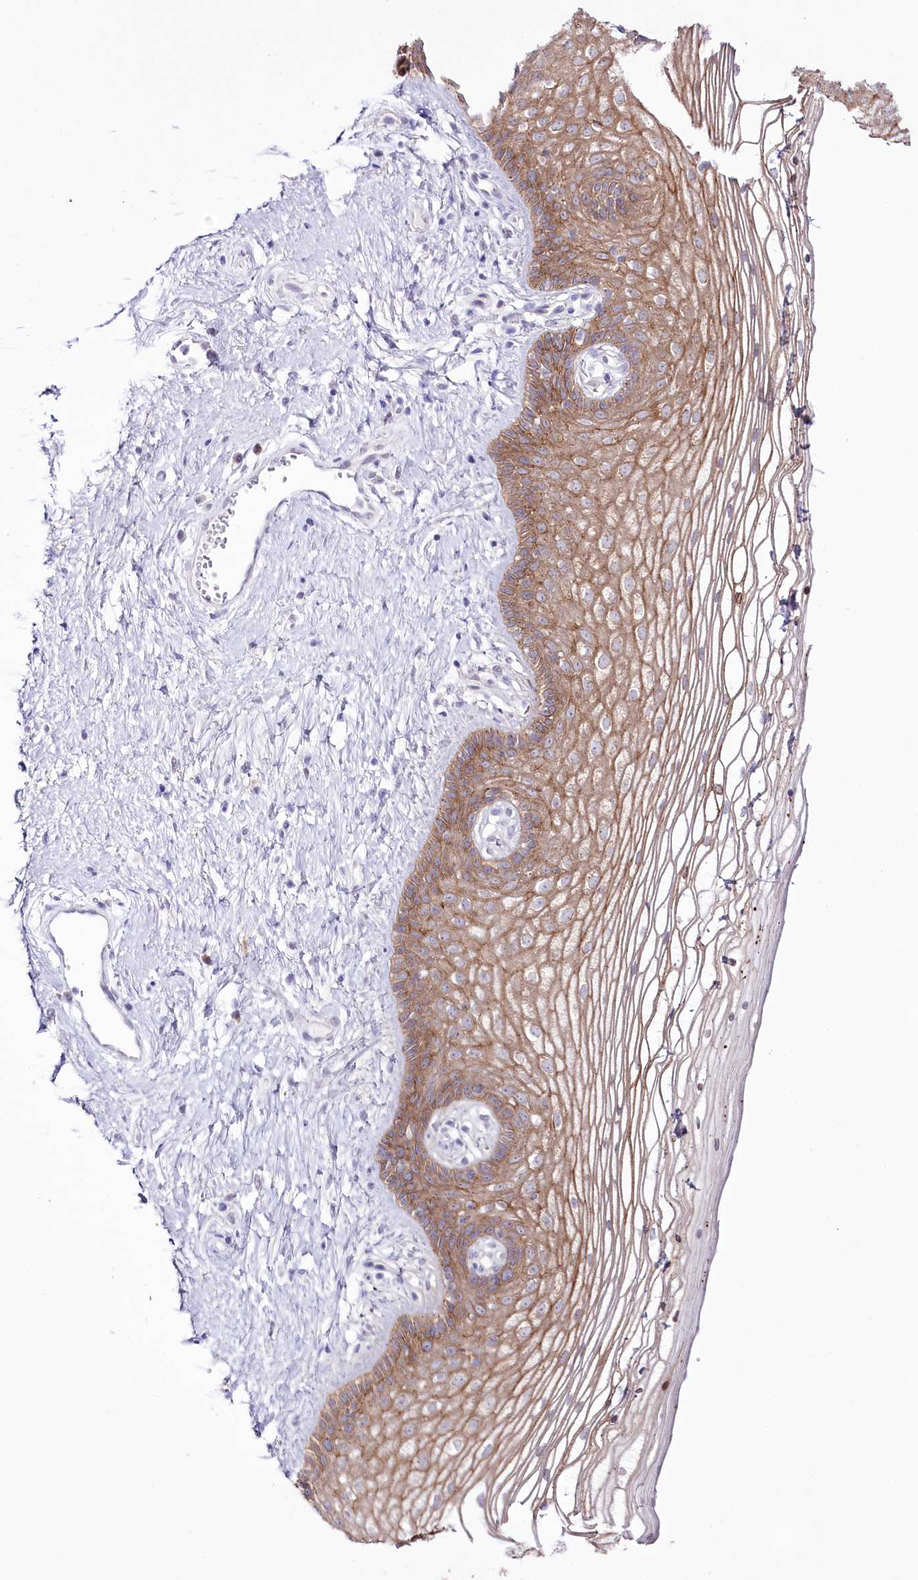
{"staining": {"intensity": "moderate", "quantity": ">75%", "location": "cytoplasmic/membranous"}, "tissue": "vagina", "cell_type": "Squamous epithelial cells", "image_type": "normal", "snomed": [{"axis": "morphology", "description": "Normal tissue, NOS"}, {"axis": "topography", "description": "Vagina"}], "caption": "Vagina stained with DAB IHC demonstrates medium levels of moderate cytoplasmic/membranous expression in approximately >75% of squamous epithelial cells.", "gene": "SLC39A10", "patient": {"sex": "female", "age": 46}}